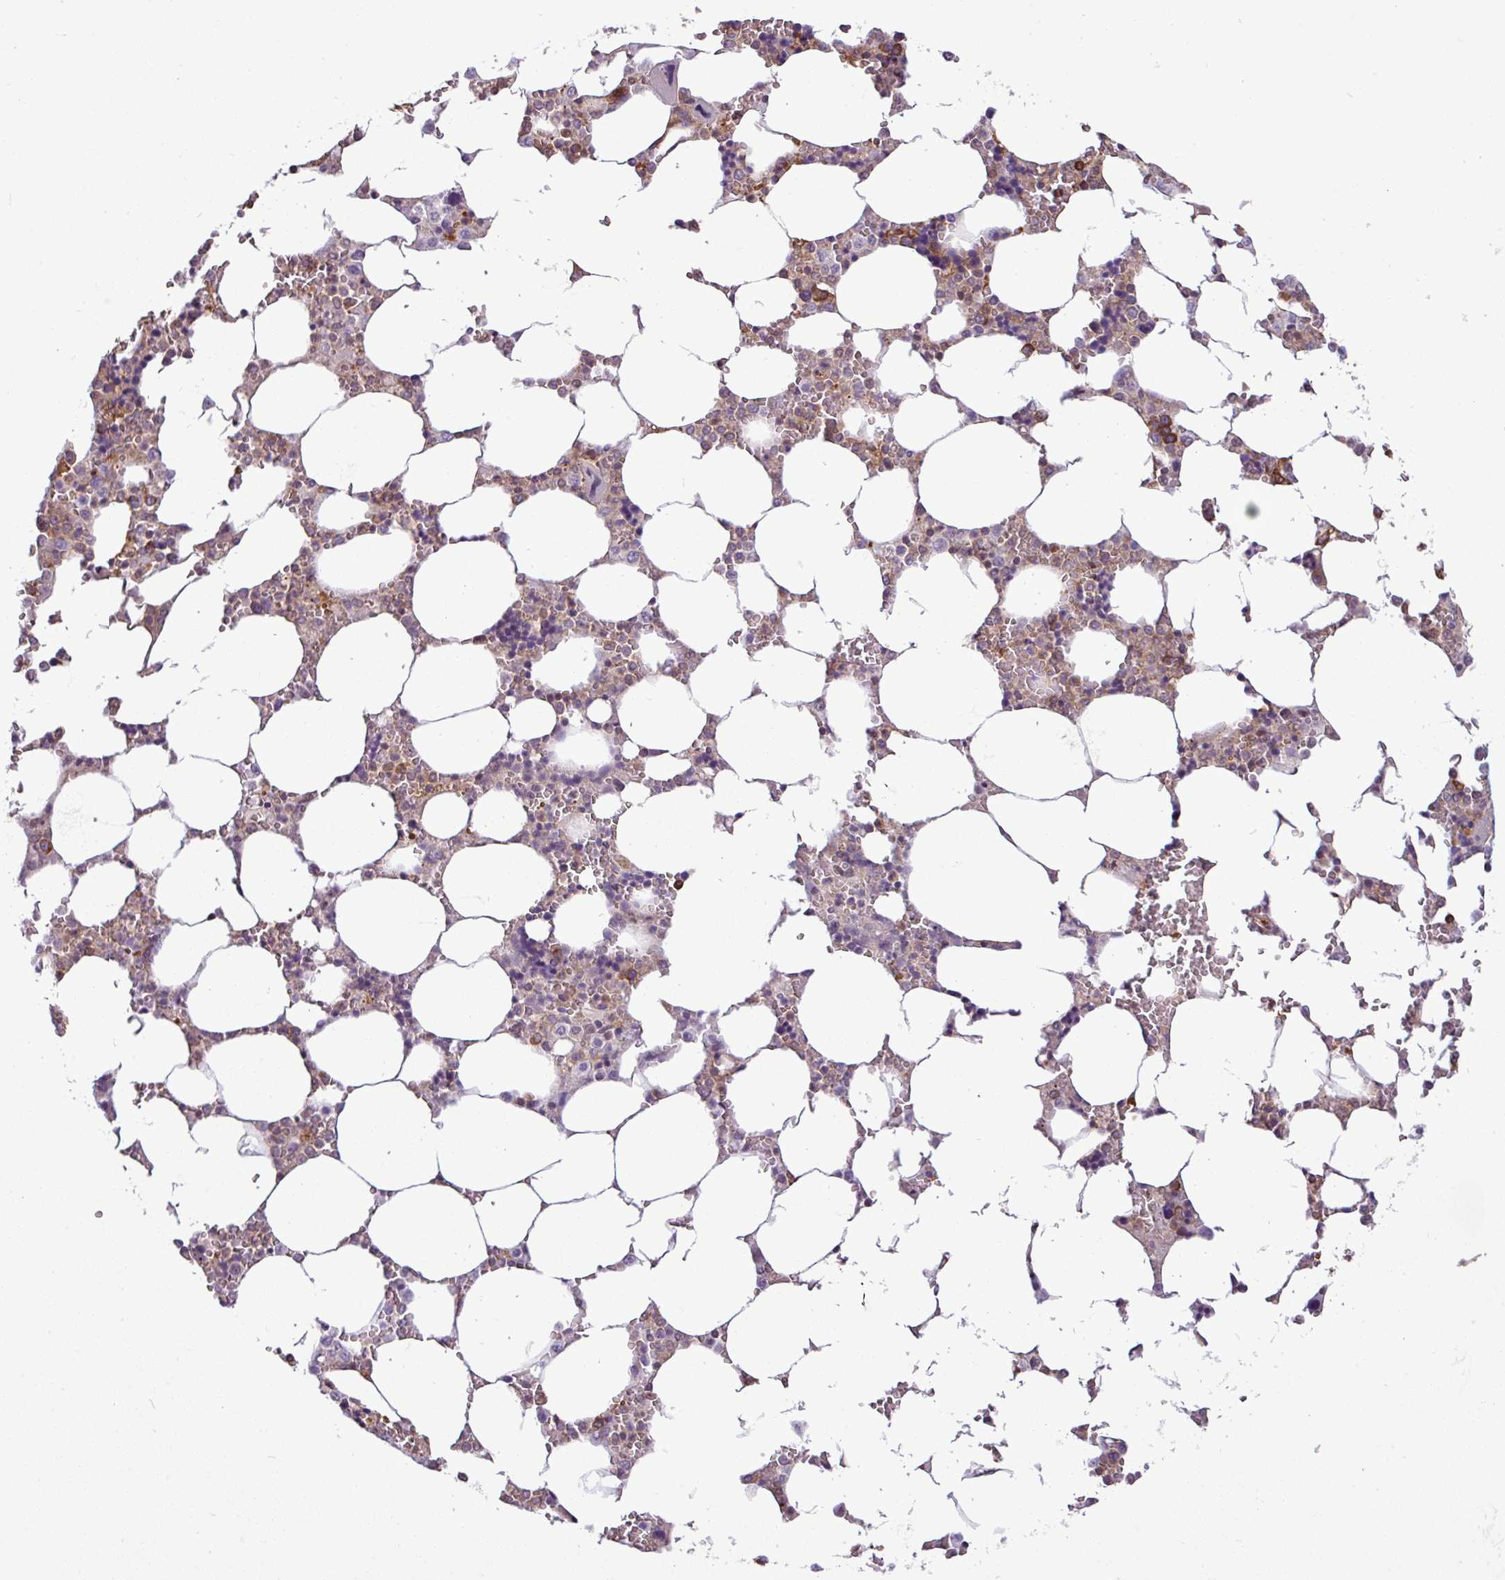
{"staining": {"intensity": "moderate", "quantity": "<25%", "location": "cytoplasmic/membranous"}, "tissue": "bone marrow", "cell_type": "Hematopoietic cells", "image_type": "normal", "snomed": [{"axis": "morphology", "description": "Normal tissue, NOS"}, {"axis": "topography", "description": "Bone marrow"}], "caption": "IHC micrograph of benign bone marrow: human bone marrow stained using IHC reveals low levels of moderate protein expression localized specifically in the cytoplasmic/membranous of hematopoietic cells, appearing as a cytoplasmic/membranous brown color.", "gene": "PACSIN2", "patient": {"sex": "male", "age": 64}}